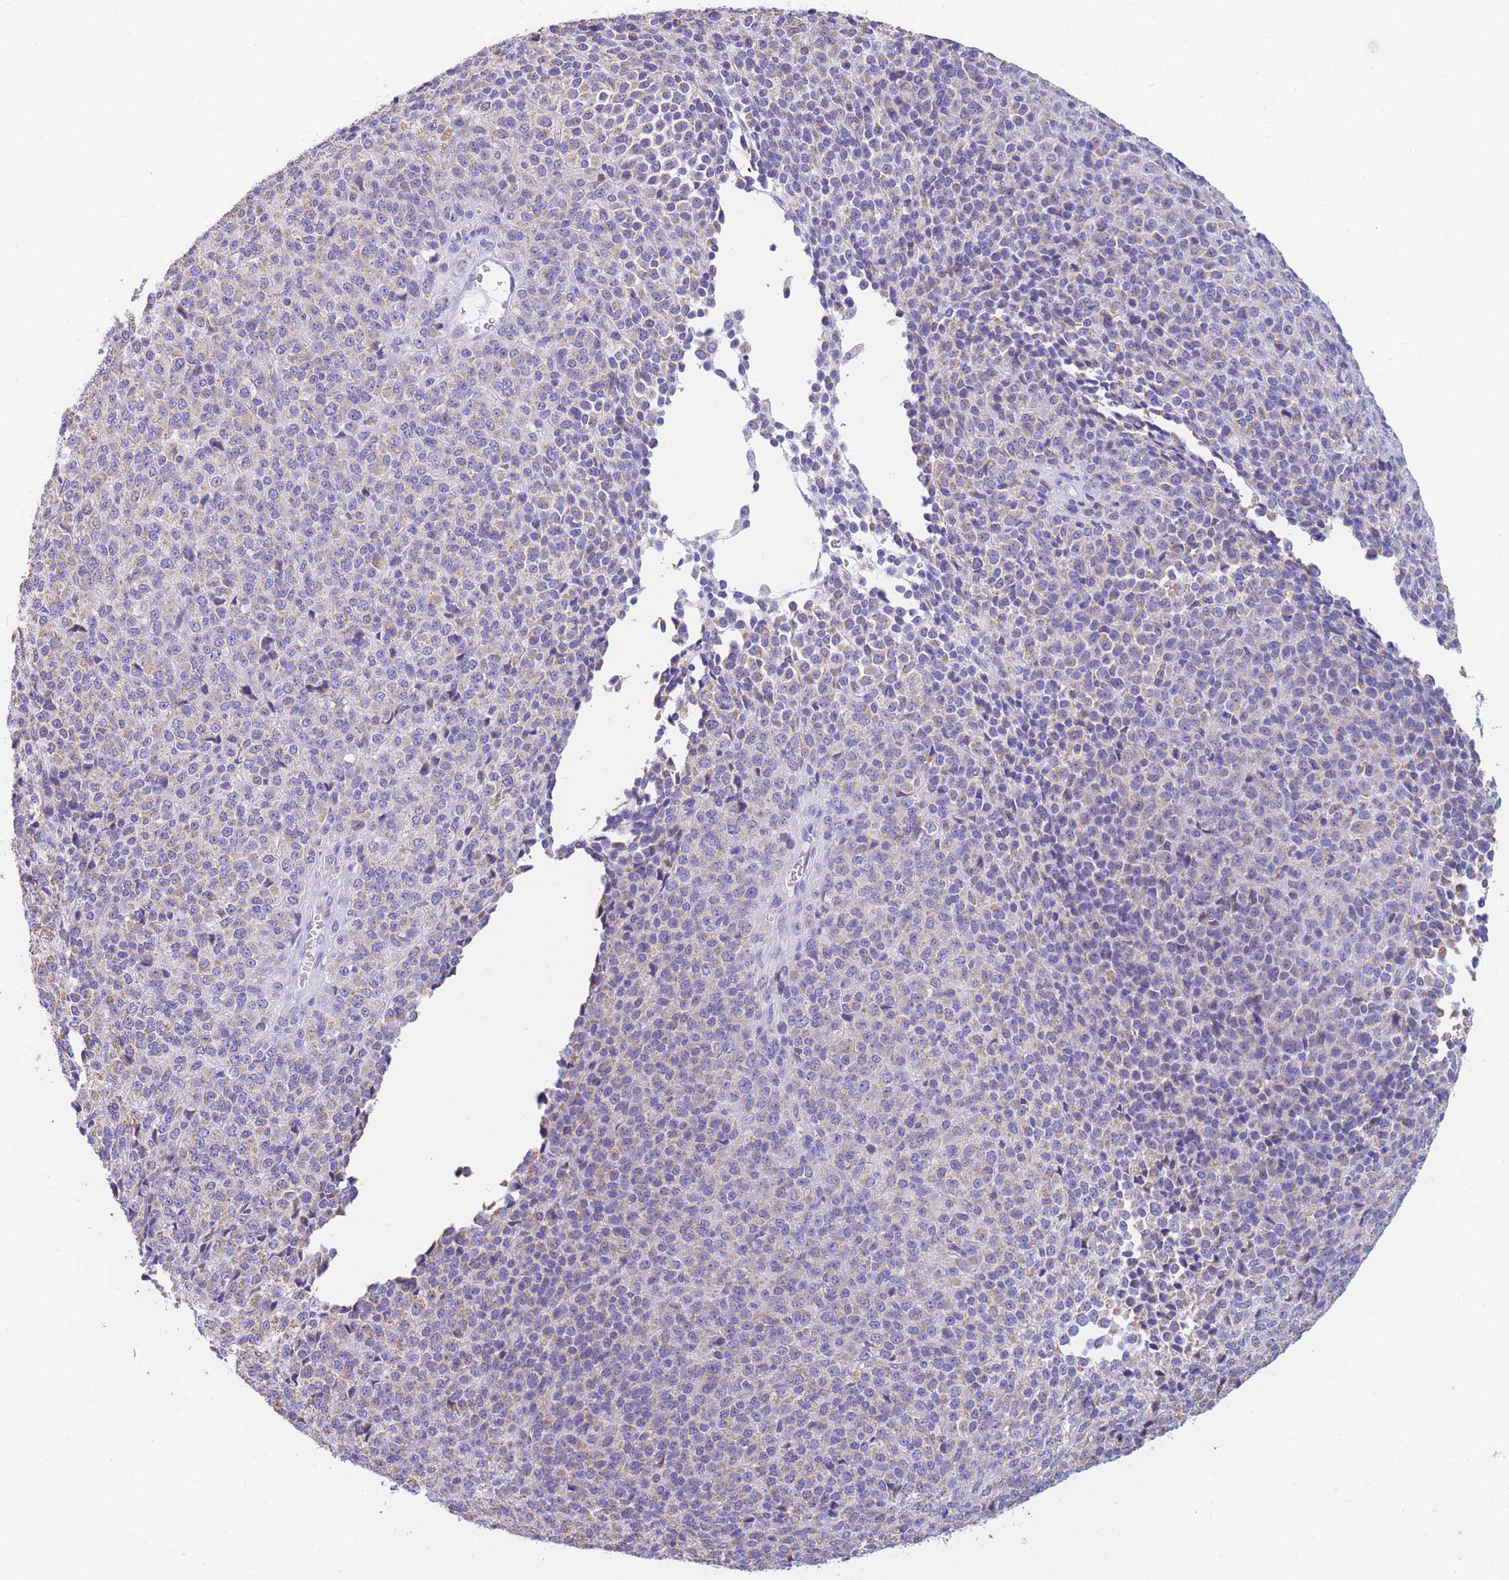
{"staining": {"intensity": "negative", "quantity": "none", "location": "none"}, "tissue": "melanoma", "cell_type": "Tumor cells", "image_type": "cancer", "snomed": [{"axis": "morphology", "description": "Malignant melanoma, Metastatic site"}, {"axis": "topography", "description": "Brain"}], "caption": "An image of melanoma stained for a protein demonstrates no brown staining in tumor cells.", "gene": "DHRS11", "patient": {"sex": "female", "age": 56}}